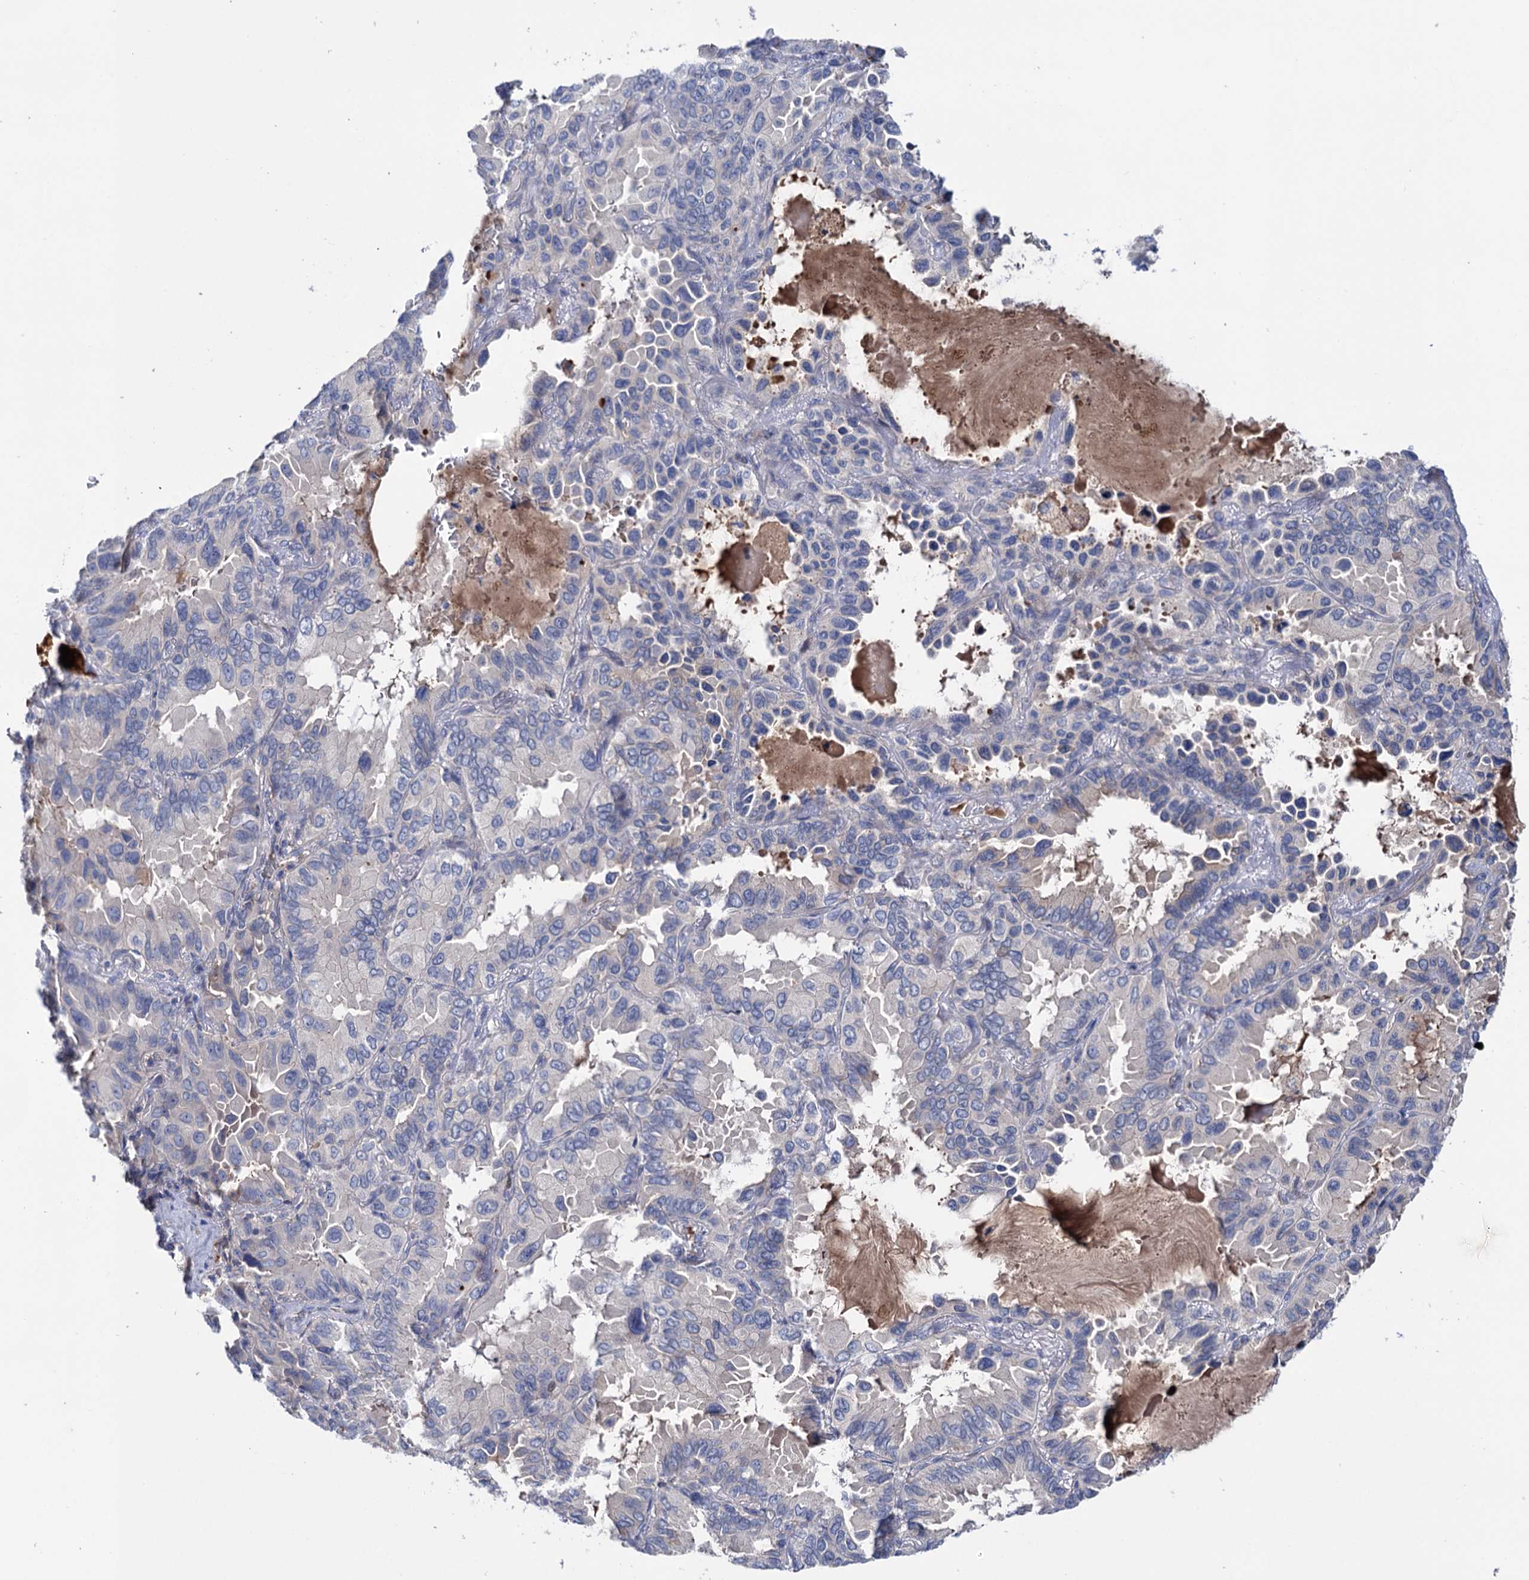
{"staining": {"intensity": "negative", "quantity": "none", "location": "none"}, "tissue": "lung cancer", "cell_type": "Tumor cells", "image_type": "cancer", "snomed": [{"axis": "morphology", "description": "Adenocarcinoma, NOS"}, {"axis": "topography", "description": "Lung"}], "caption": "A photomicrograph of lung cancer stained for a protein shows no brown staining in tumor cells.", "gene": "PPP1R32", "patient": {"sex": "male", "age": 64}}